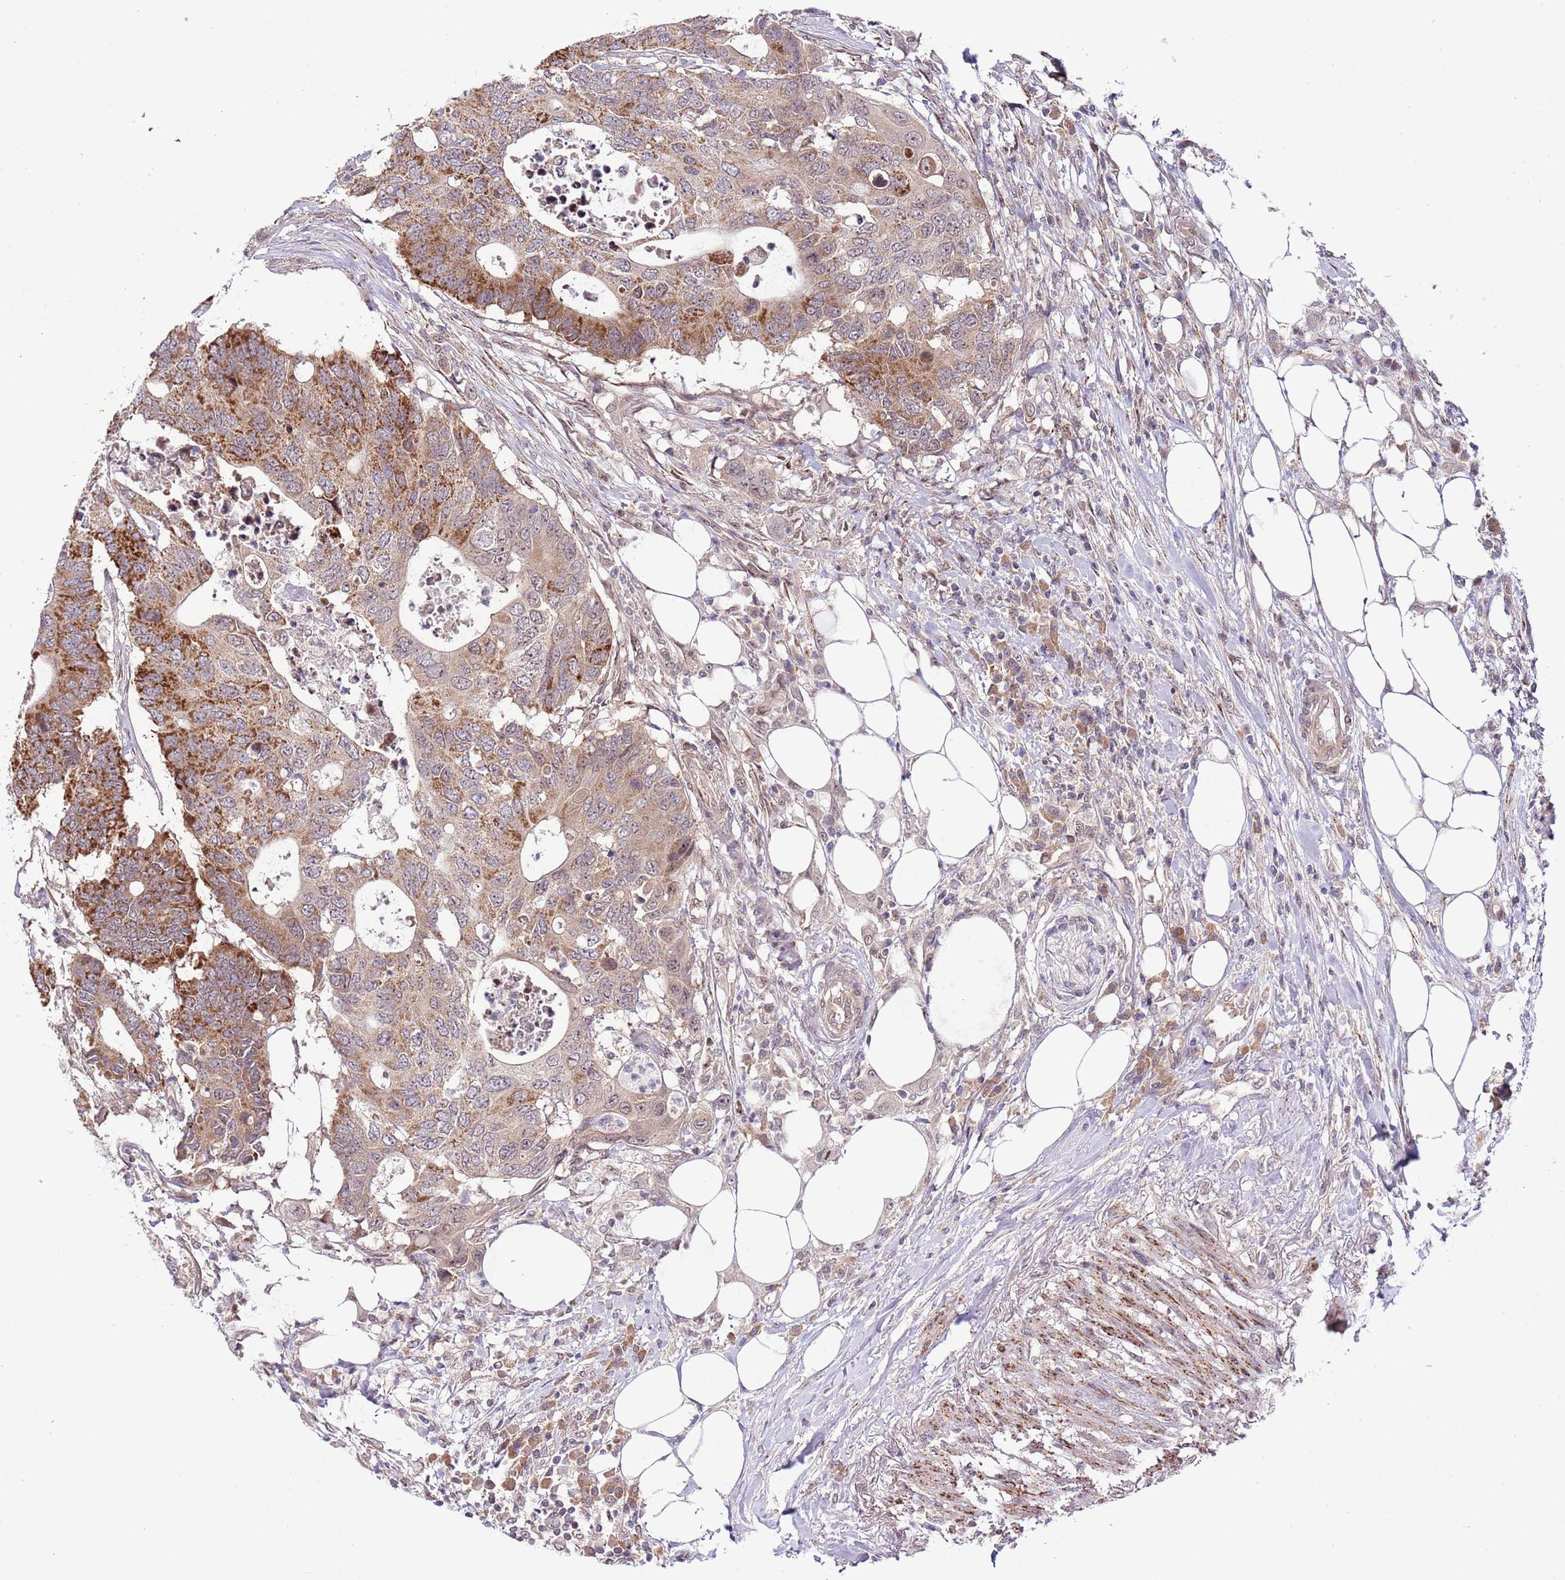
{"staining": {"intensity": "moderate", "quantity": ">75%", "location": "cytoplasmic/membranous"}, "tissue": "colorectal cancer", "cell_type": "Tumor cells", "image_type": "cancer", "snomed": [{"axis": "morphology", "description": "Adenocarcinoma, NOS"}, {"axis": "topography", "description": "Colon"}], "caption": "Immunohistochemical staining of colorectal adenocarcinoma shows medium levels of moderate cytoplasmic/membranous staining in about >75% of tumor cells.", "gene": "CHD1", "patient": {"sex": "male", "age": 71}}